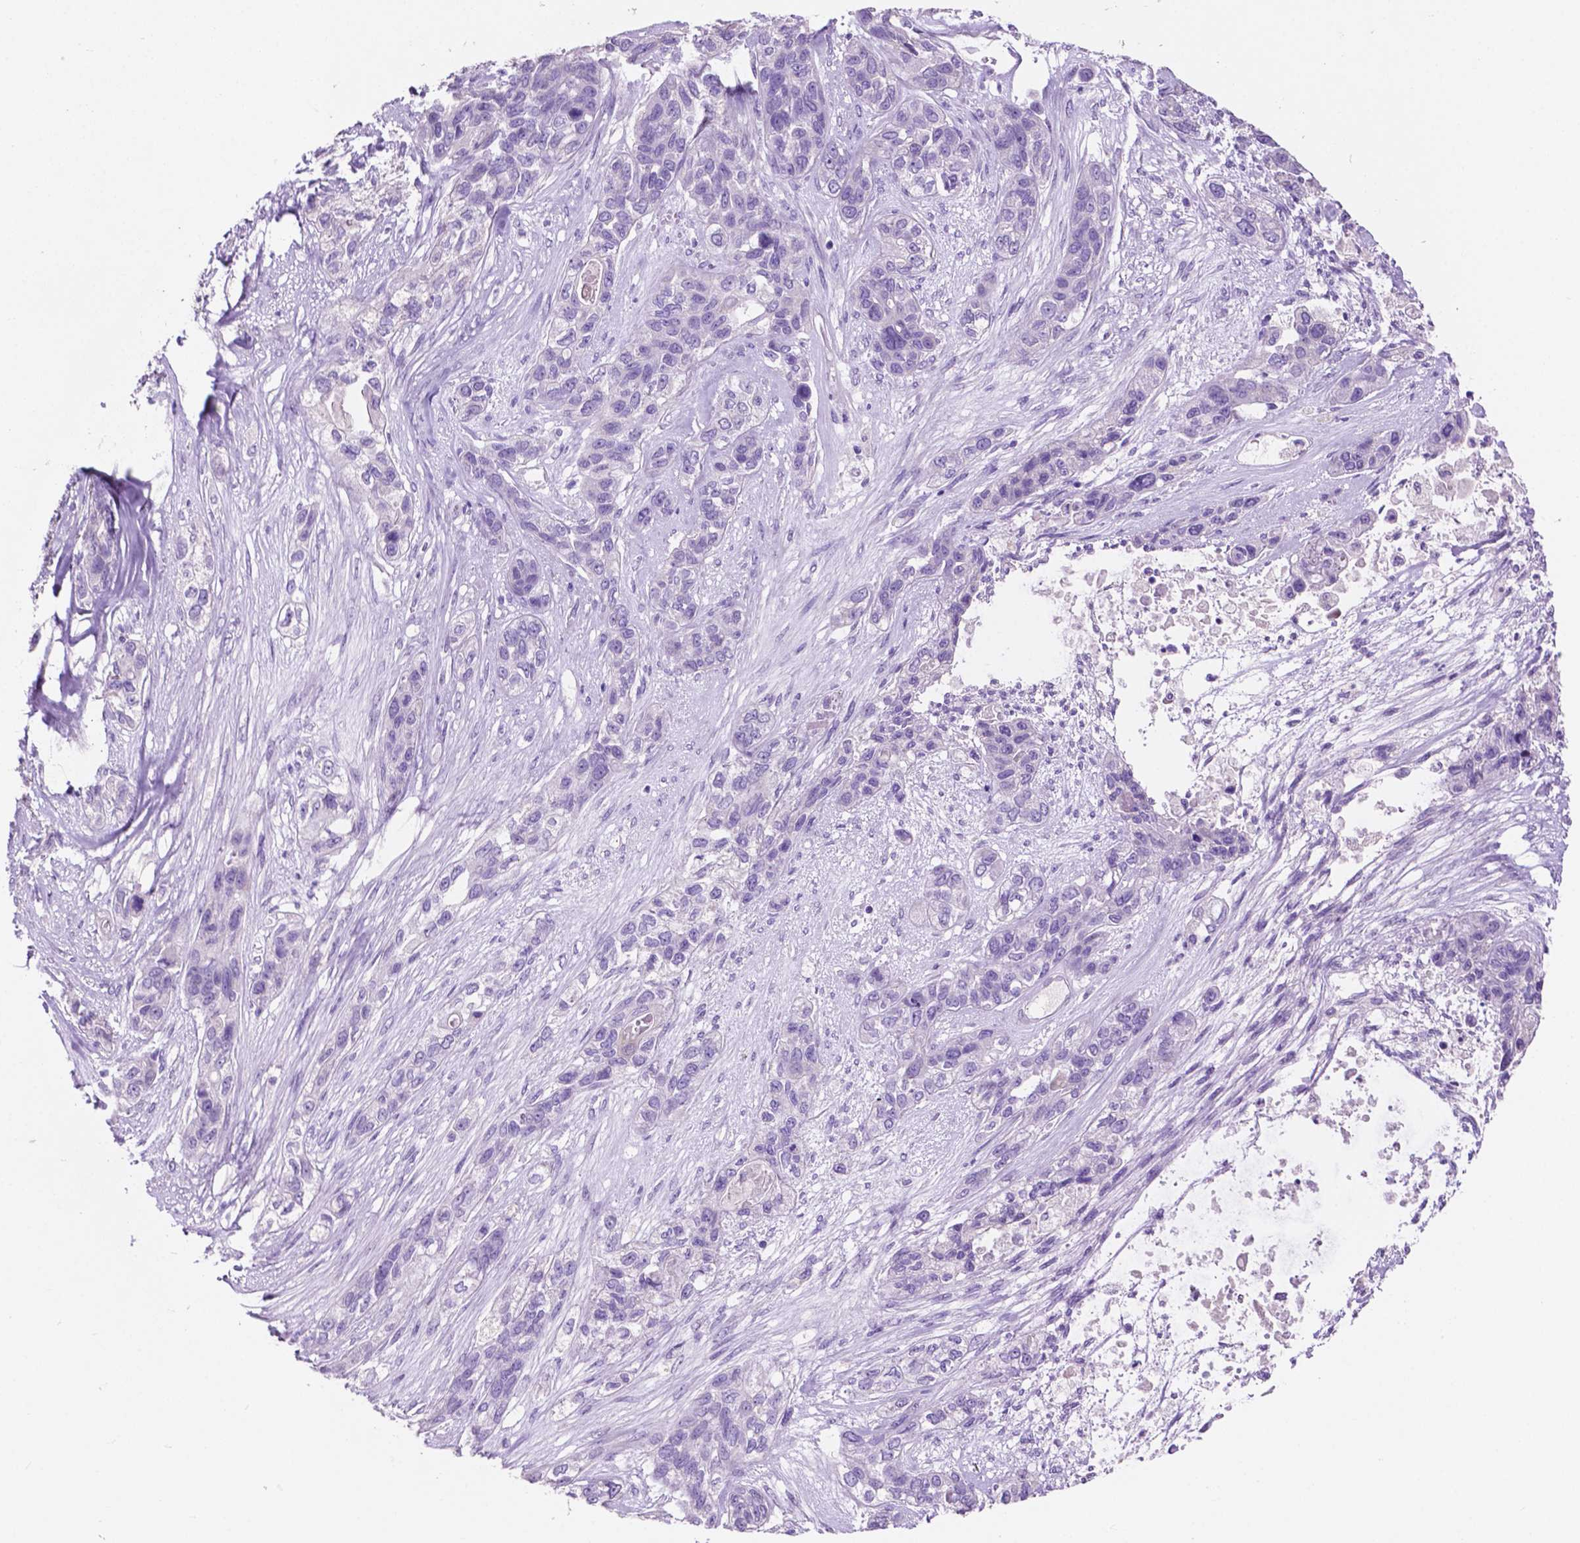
{"staining": {"intensity": "negative", "quantity": "none", "location": "none"}, "tissue": "lung cancer", "cell_type": "Tumor cells", "image_type": "cancer", "snomed": [{"axis": "morphology", "description": "Squamous cell carcinoma, NOS"}, {"axis": "topography", "description": "Lung"}], "caption": "The image displays no staining of tumor cells in lung cancer. Nuclei are stained in blue.", "gene": "CLDN17", "patient": {"sex": "female", "age": 70}}